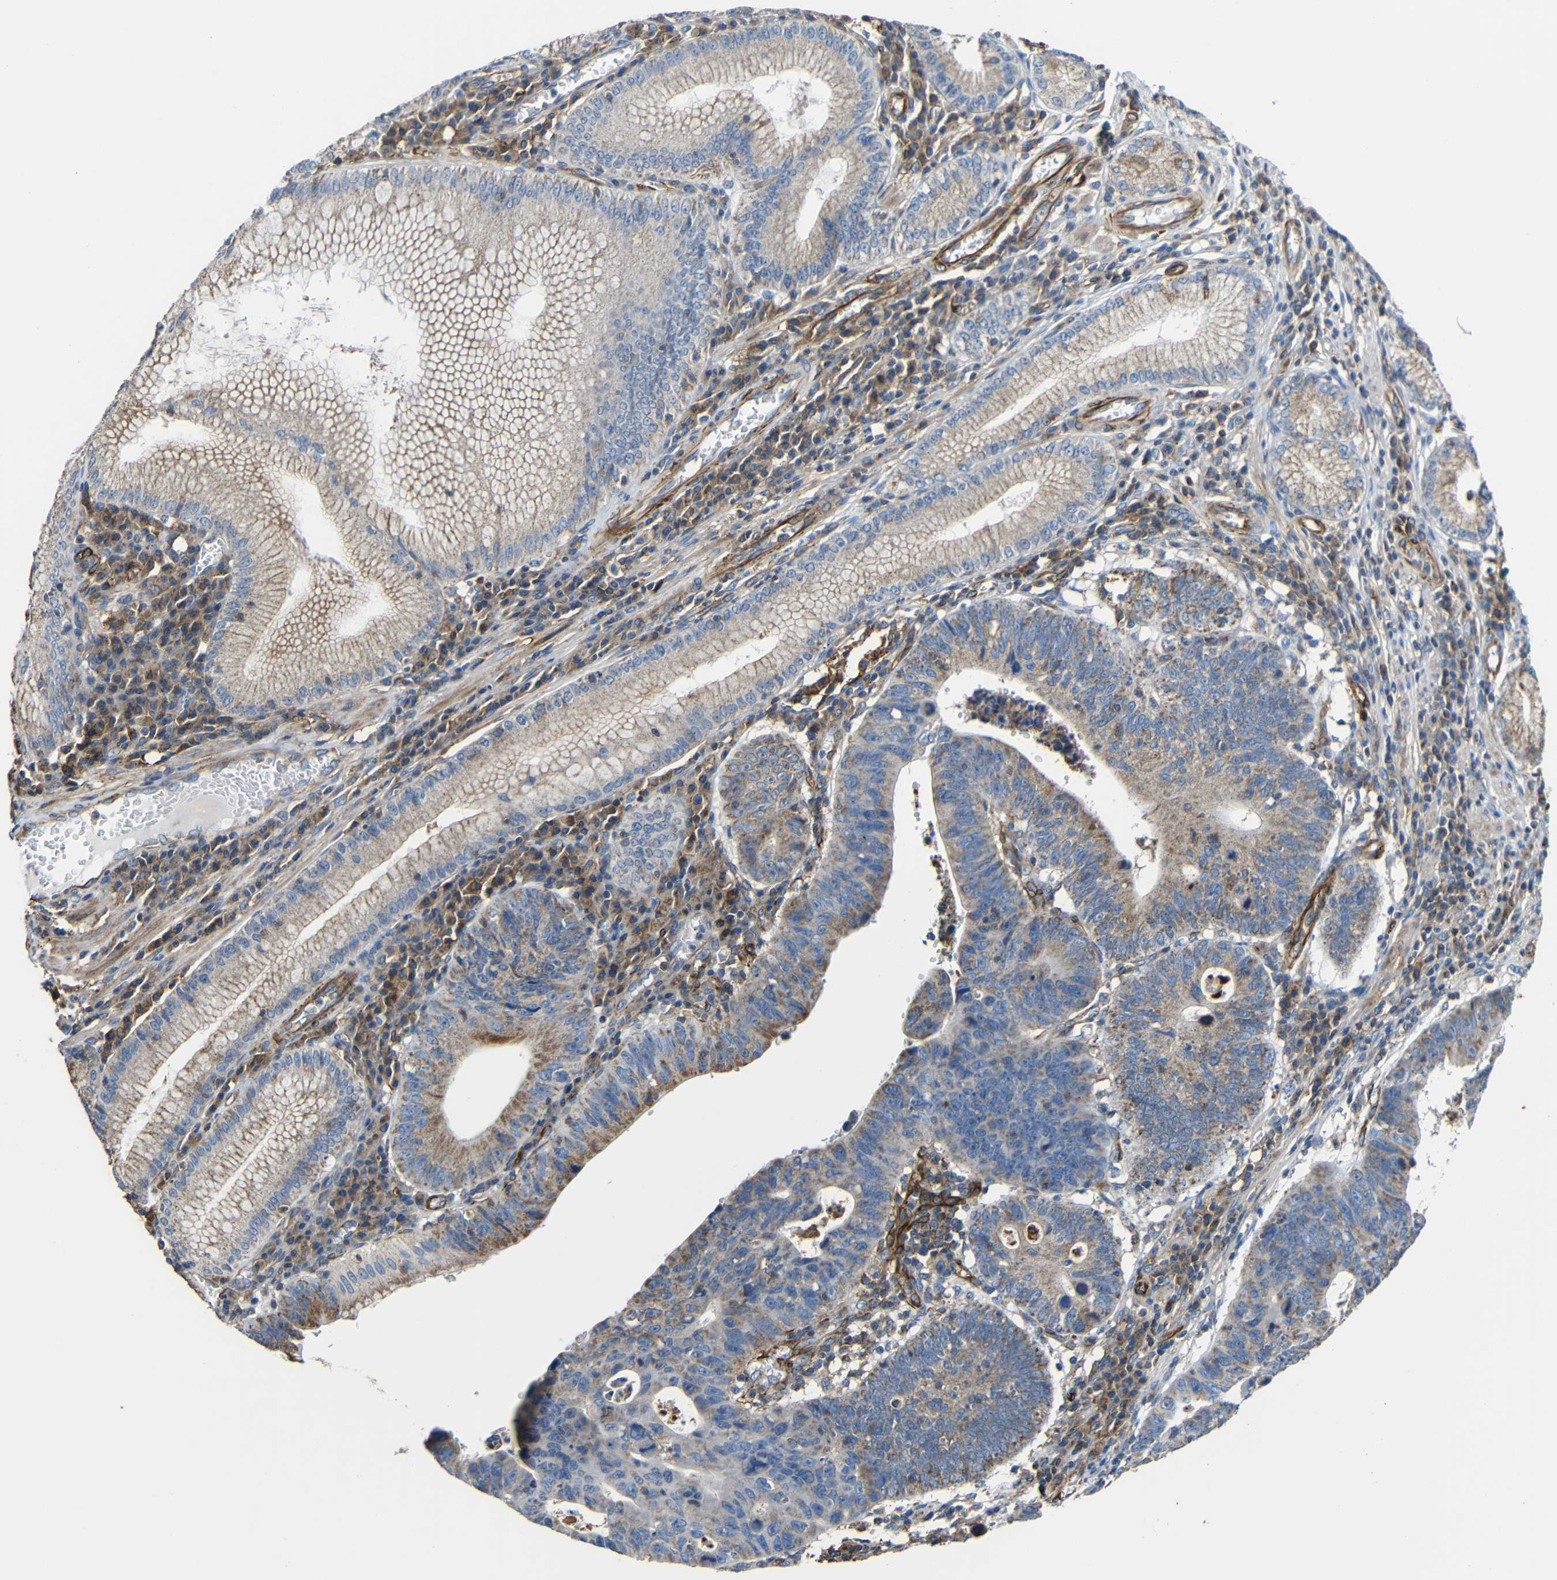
{"staining": {"intensity": "moderate", "quantity": ">75%", "location": "cytoplasmic/membranous"}, "tissue": "stomach cancer", "cell_type": "Tumor cells", "image_type": "cancer", "snomed": [{"axis": "morphology", "description": "Adenocarcinoma, NOS"}, {"axis": "topography", "description": "Stomach"}], "caption": "A medium amount of moderate cytoplasmic/membranous staining is present in approximately >75% of tumor cells in stomach adenocarcinoma tissue.", "gene": "IGSF10", "patient": {"sex": "male", "age": 59}}